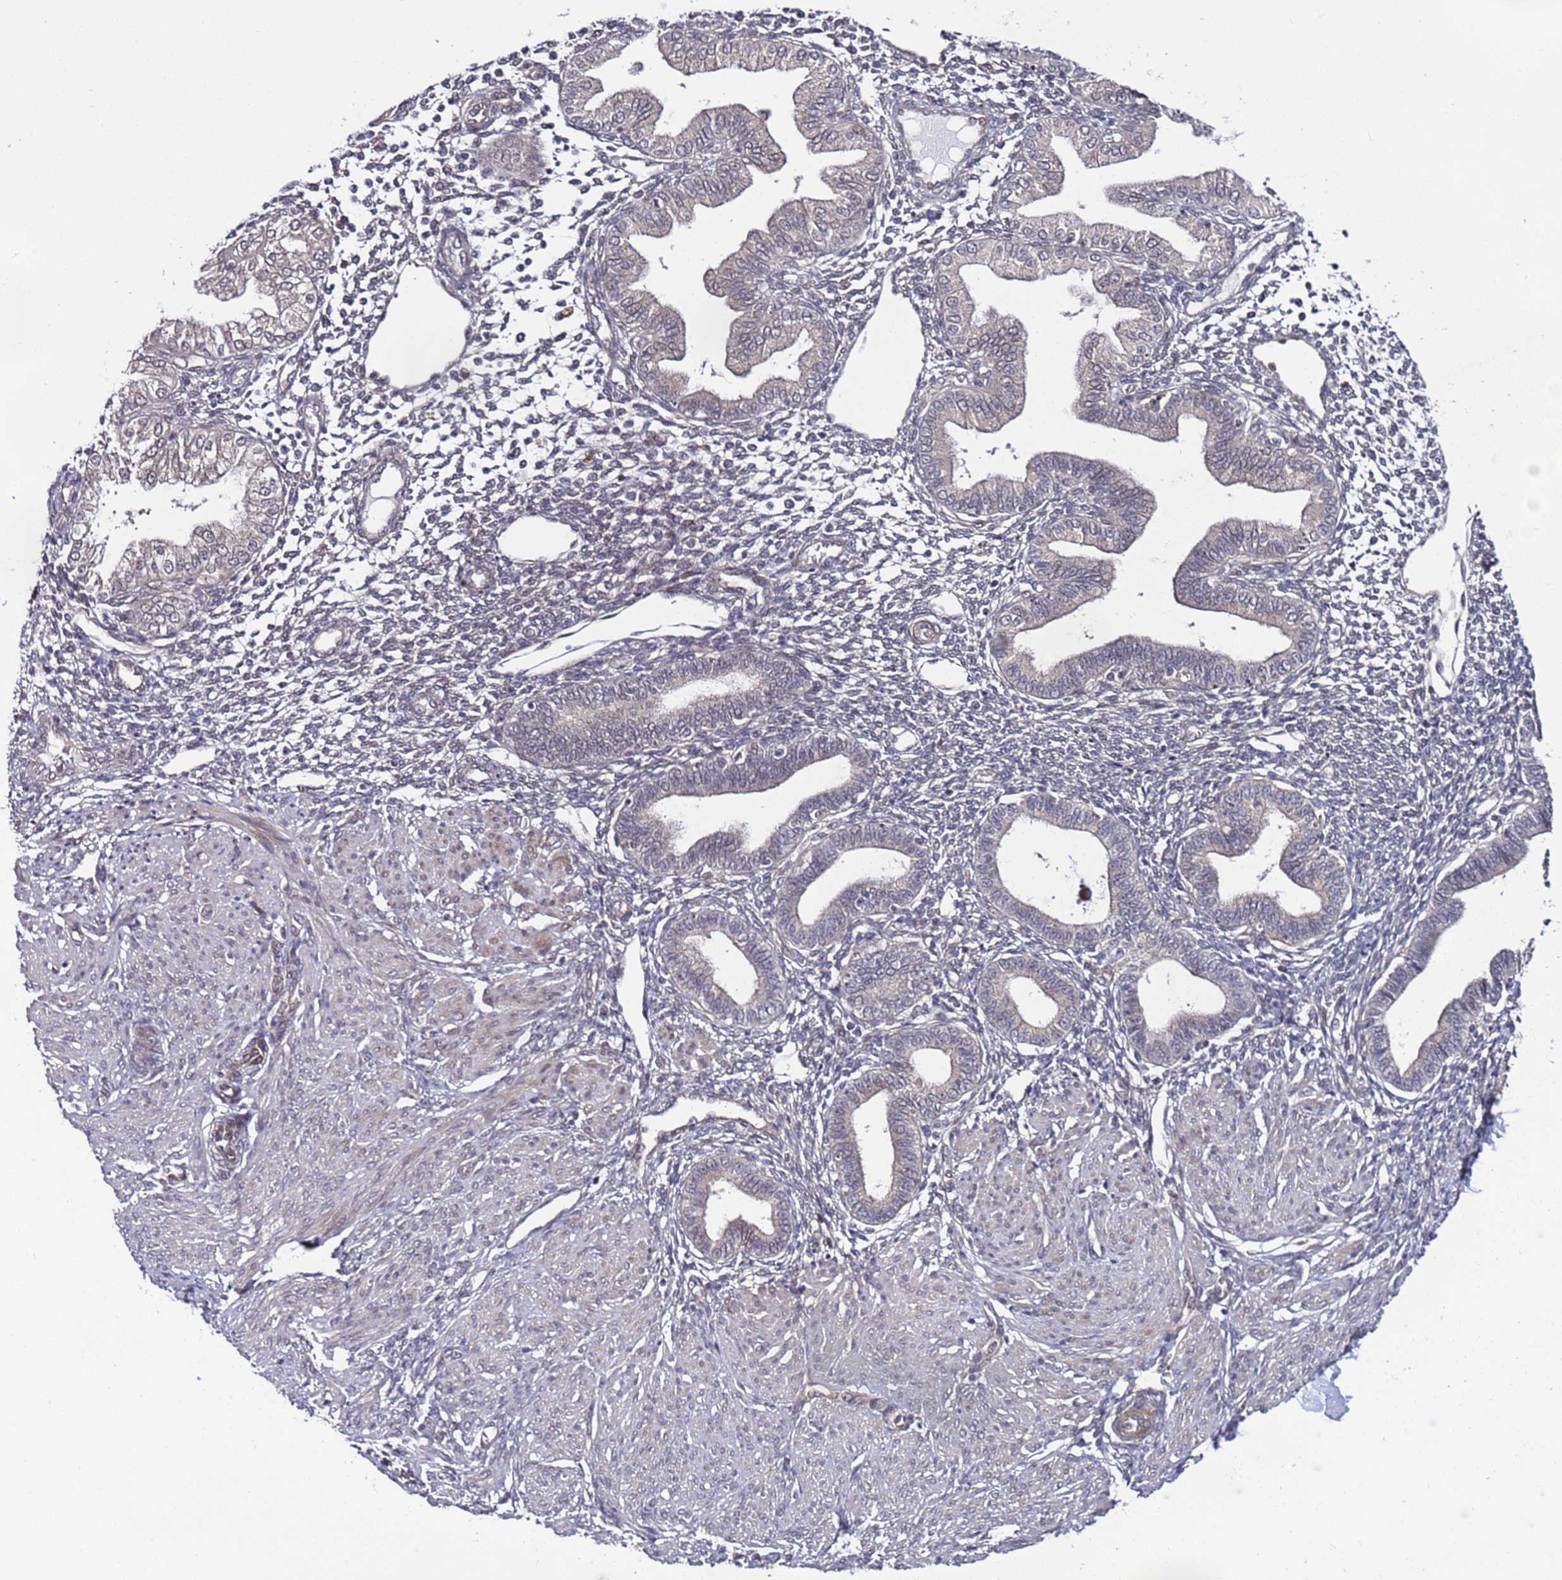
{"staining": {"intensity": "negative", "quantity": "none", "location": "none"}, "tissue": "endometrium", "cell_type": "Cells in endometrial stroma", "image_type": "normal", "snomed": [{"axis": "morphology", "description": "Normal tissue, NOS"}, {"axis": "topography", "description": "Endometrium"}], "caption": "The photomicrograph shows no significant positivity in cells in endometrial stroma of endometrium. (Brightfield microscopy of DAB (3,3'-diaminobenzidine) immunohistochemistry at high magnification).", "gene": "POLR2D", "patient": {"sex": "female", "age": 53}}